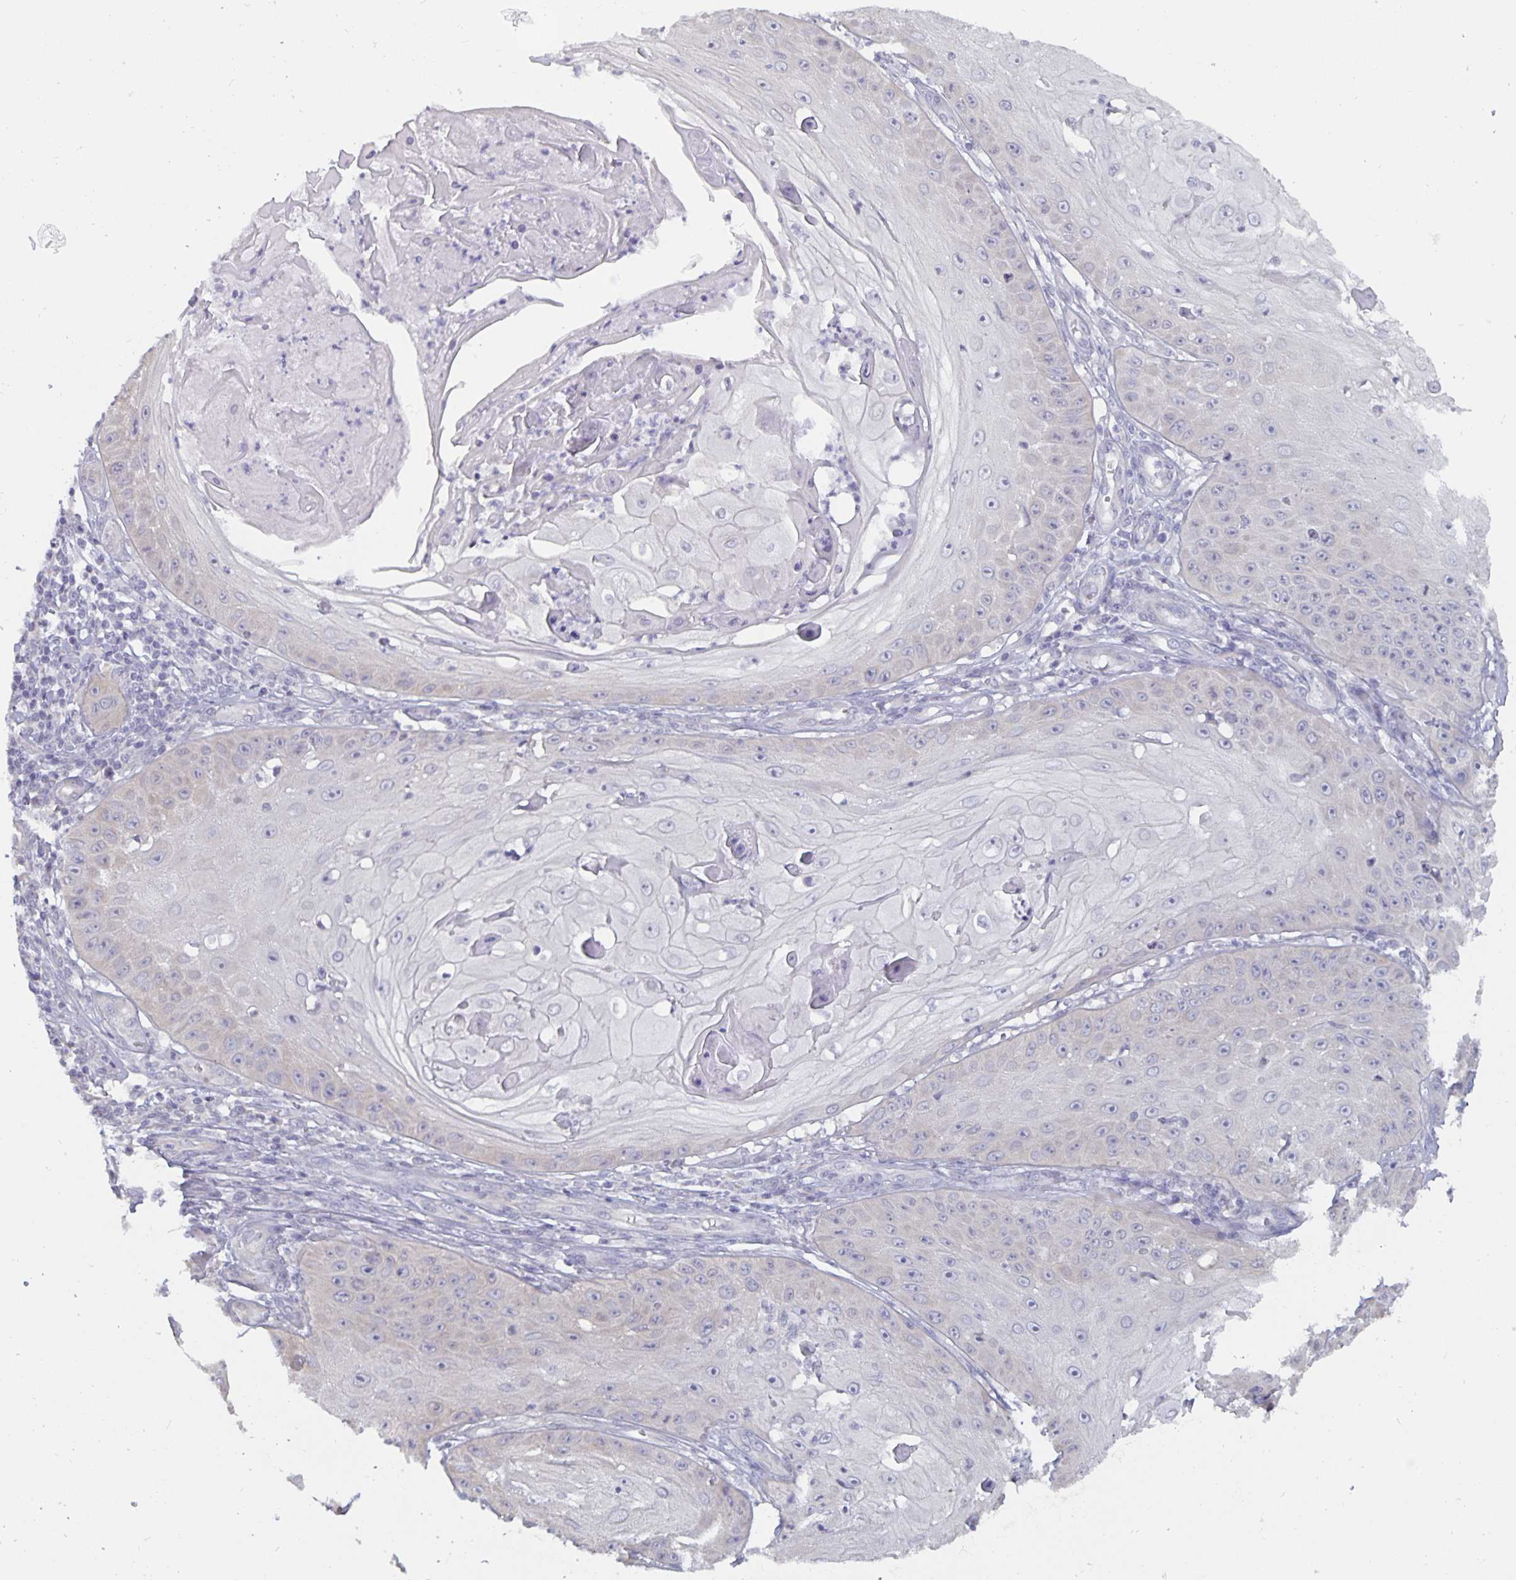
{"staining": {"intensity": "negative", "quantity": "none", "location": "none"}, "tissue": "skin cancer", "cell_type": "Tumor cells", "image_type": "cancer", "snomed": [{"axis": "morphology", "description": "Squamous cell carcinoma, NOS"}, {"axis": "topography", "description": "Skin"}], "caption": "This is a histopathology image of immunohistochemistry (IHC) staining of skin cancer, which shows no staining in tumor cells.", "gene": "PLCB3", "patient": {"sex": "male", "age": 70}}